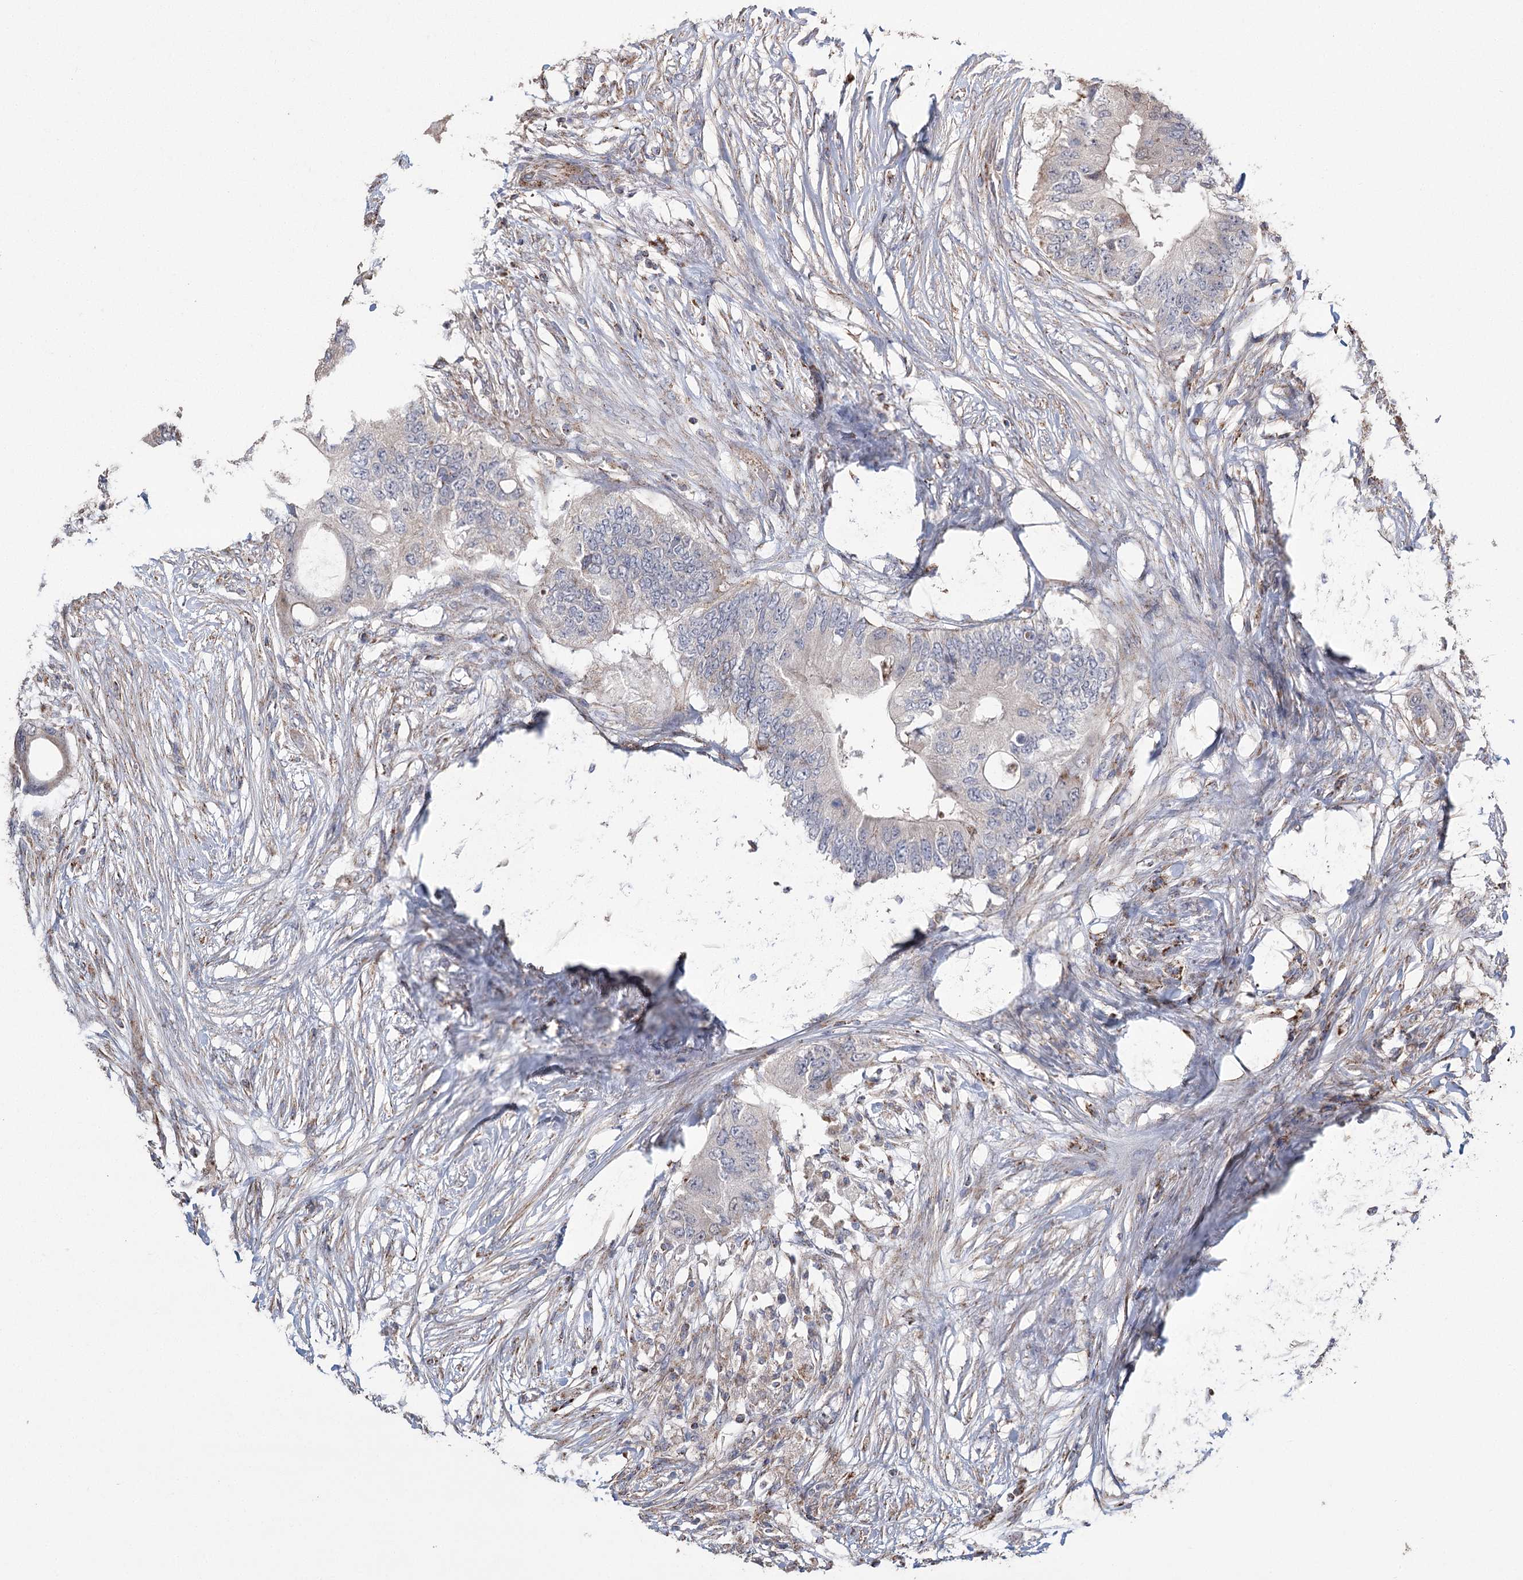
{"staining": {"intensity": "weak", "quantity": "<25%", "location": "cytoplasmic/membranous"}, "tissue": "colorectal cancer", "cell_type": "Tumor cells", "image_type": "cancer", "snomed": [{"axis": "morphology", "description": "Adenocarcinoma, NOS"}, {"axis": "topography", "description": "Colon"}], "caption": "This is a micrograph of IHC staining of adenocarcinoma (colorectal), which shows no expression in tumor cells.", "gene": "RANBP3L", "patient": {"sex": "male", "age": 71}}